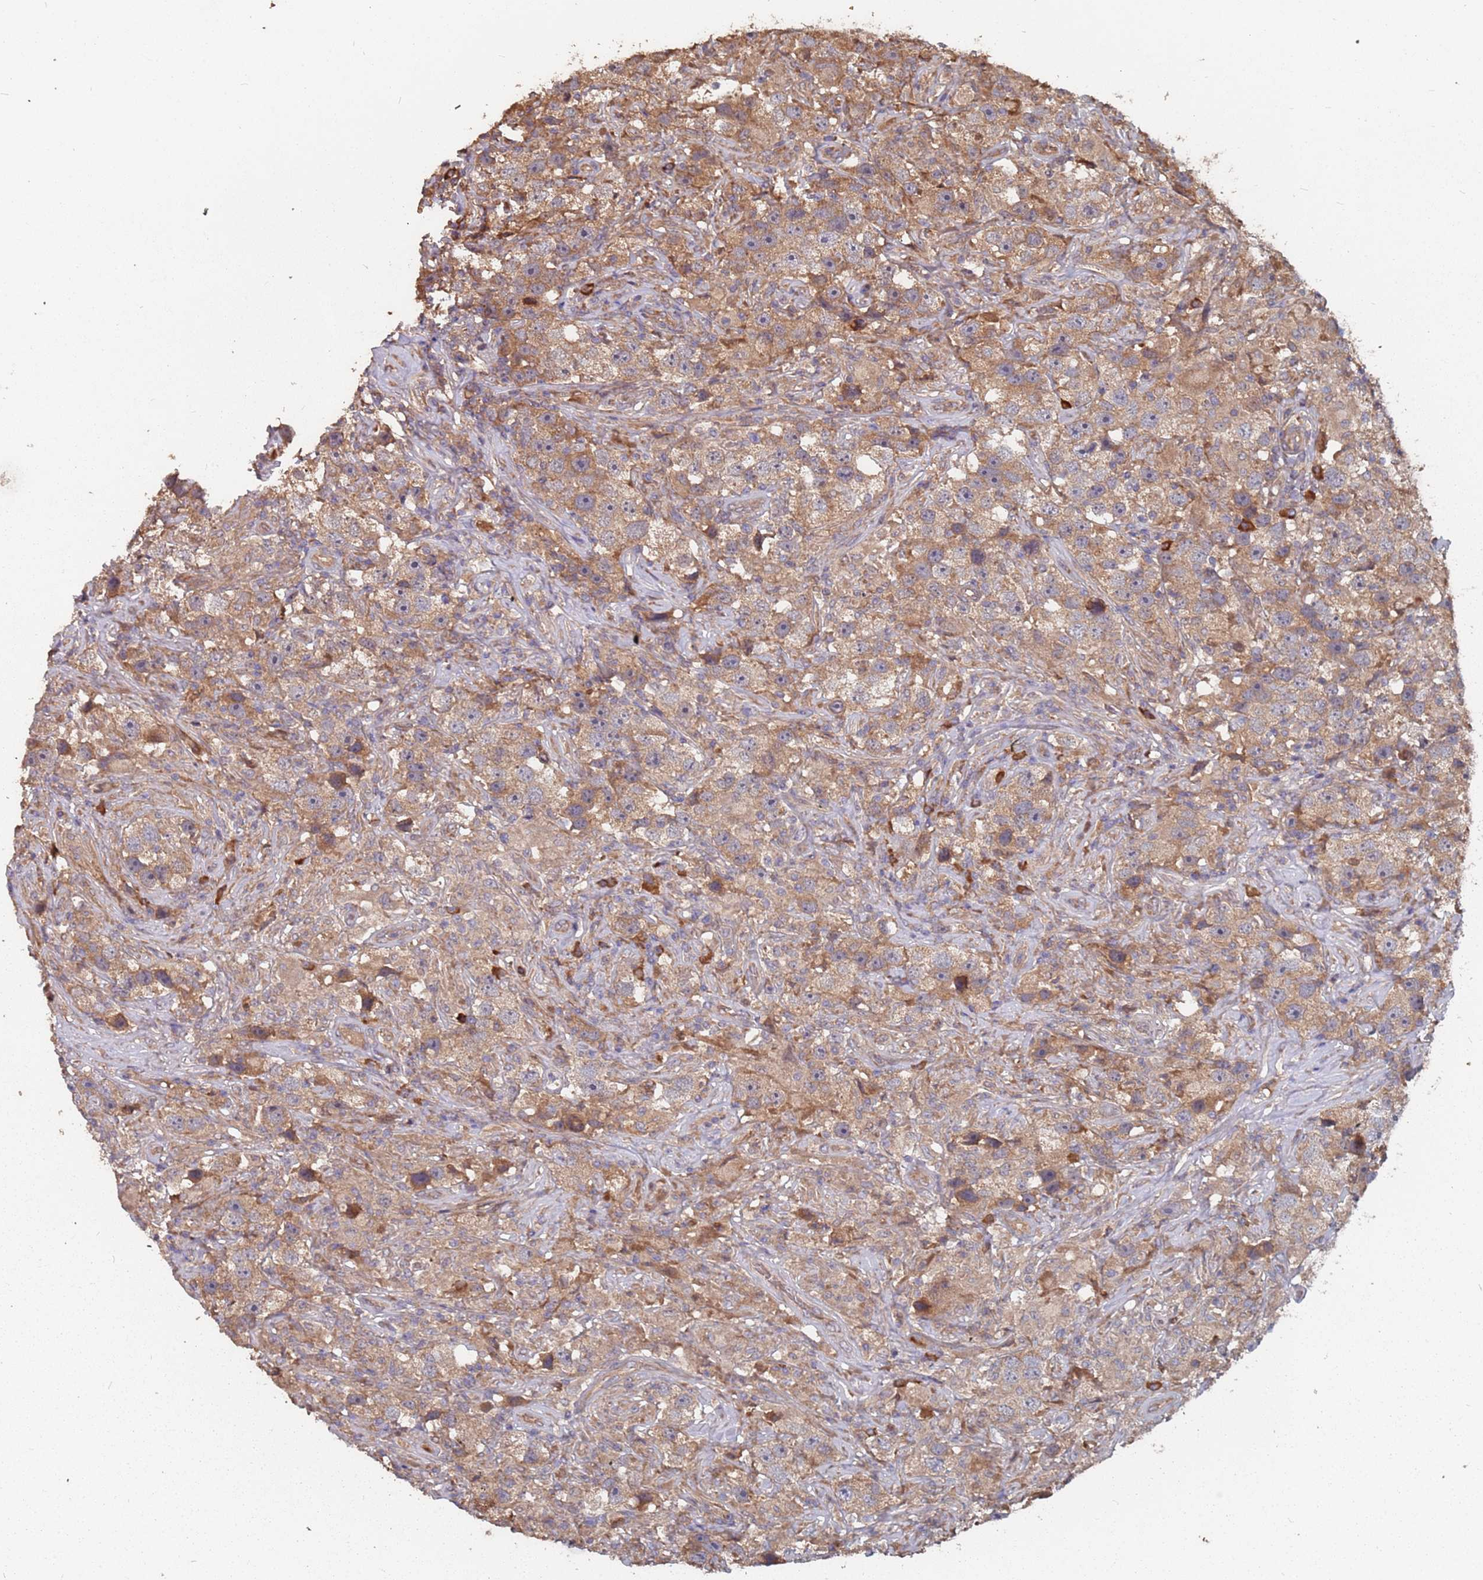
{"staining": {"intensity": "moderate", "quantity": ">75%", "location": "cytoplasmic/membranous"}, "tissue": "testis cancer", "cell_type": "Tumor cells", "image_type": "cancer", "snomed": [{"axis": "morphology", "description": "Seminoma, NOS"}, {"axis": "topography", "description": "Testis"}], "caption": "Brown immunohistochemical staining in testis seminoma shows moderate cytoplasmic/membranous expression in approximately >75% of tumor cells.", "gene": "ATG5", "patient": {"sex": "male", "age": 49}}